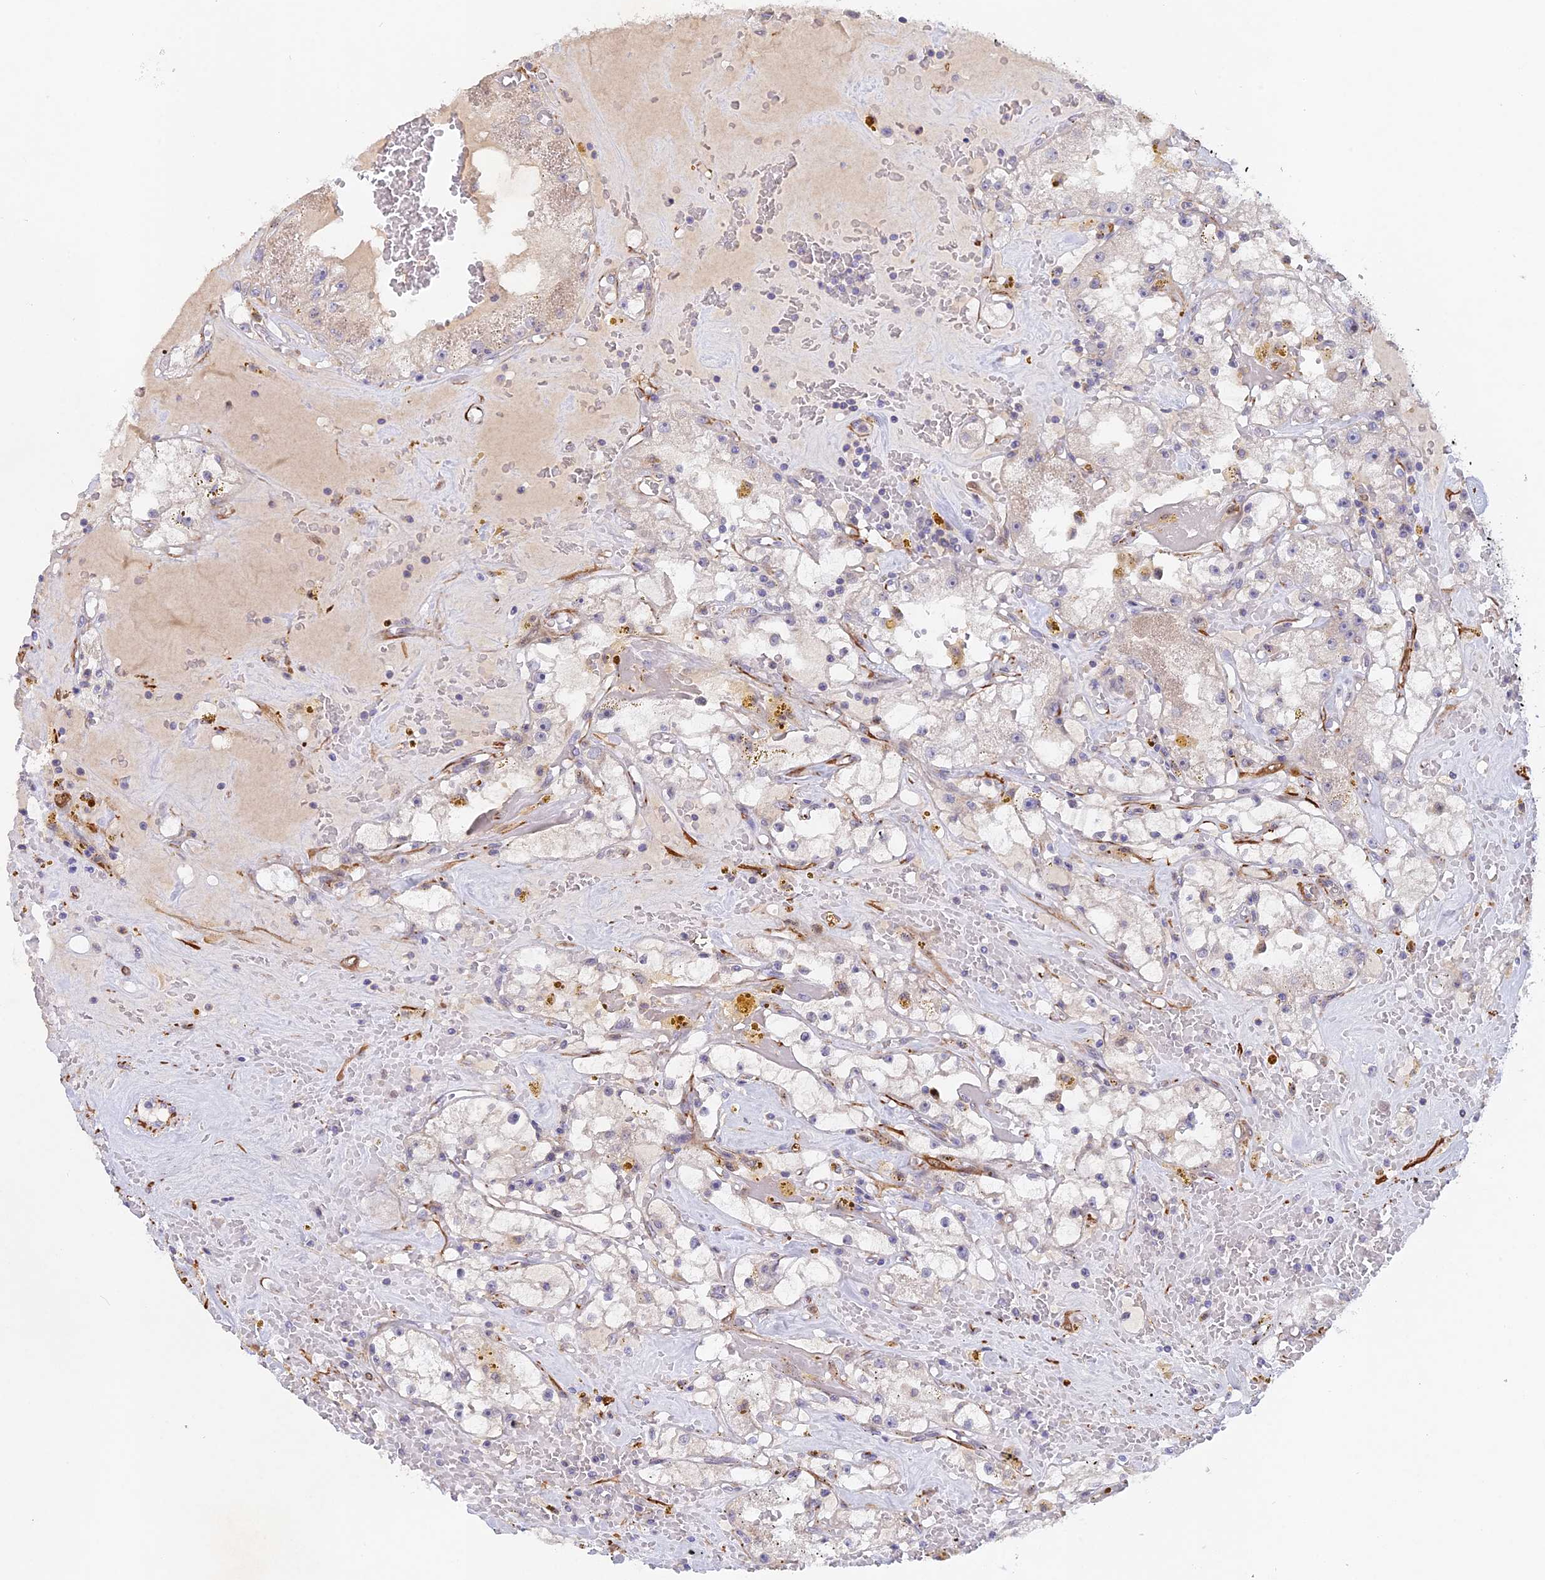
{"staining": {"intensity": "negative", "quantity": "none", "location": "none"}, "tissue": "renal cancer", "cell_type": "Tumor cells", "image_type": "cancer", "snomed": [{"axis": "morphology", "description": "Adenocarcinoma, NOS"}, {"axis": "topography", "description": "Kidney"}], "caption": "Protein analysis of adenocarcinoma (renal) exhibits no significant positivity in tumor cells.", "gene": "CCDC154", "patient": {"sex": "male", "age": 56}}